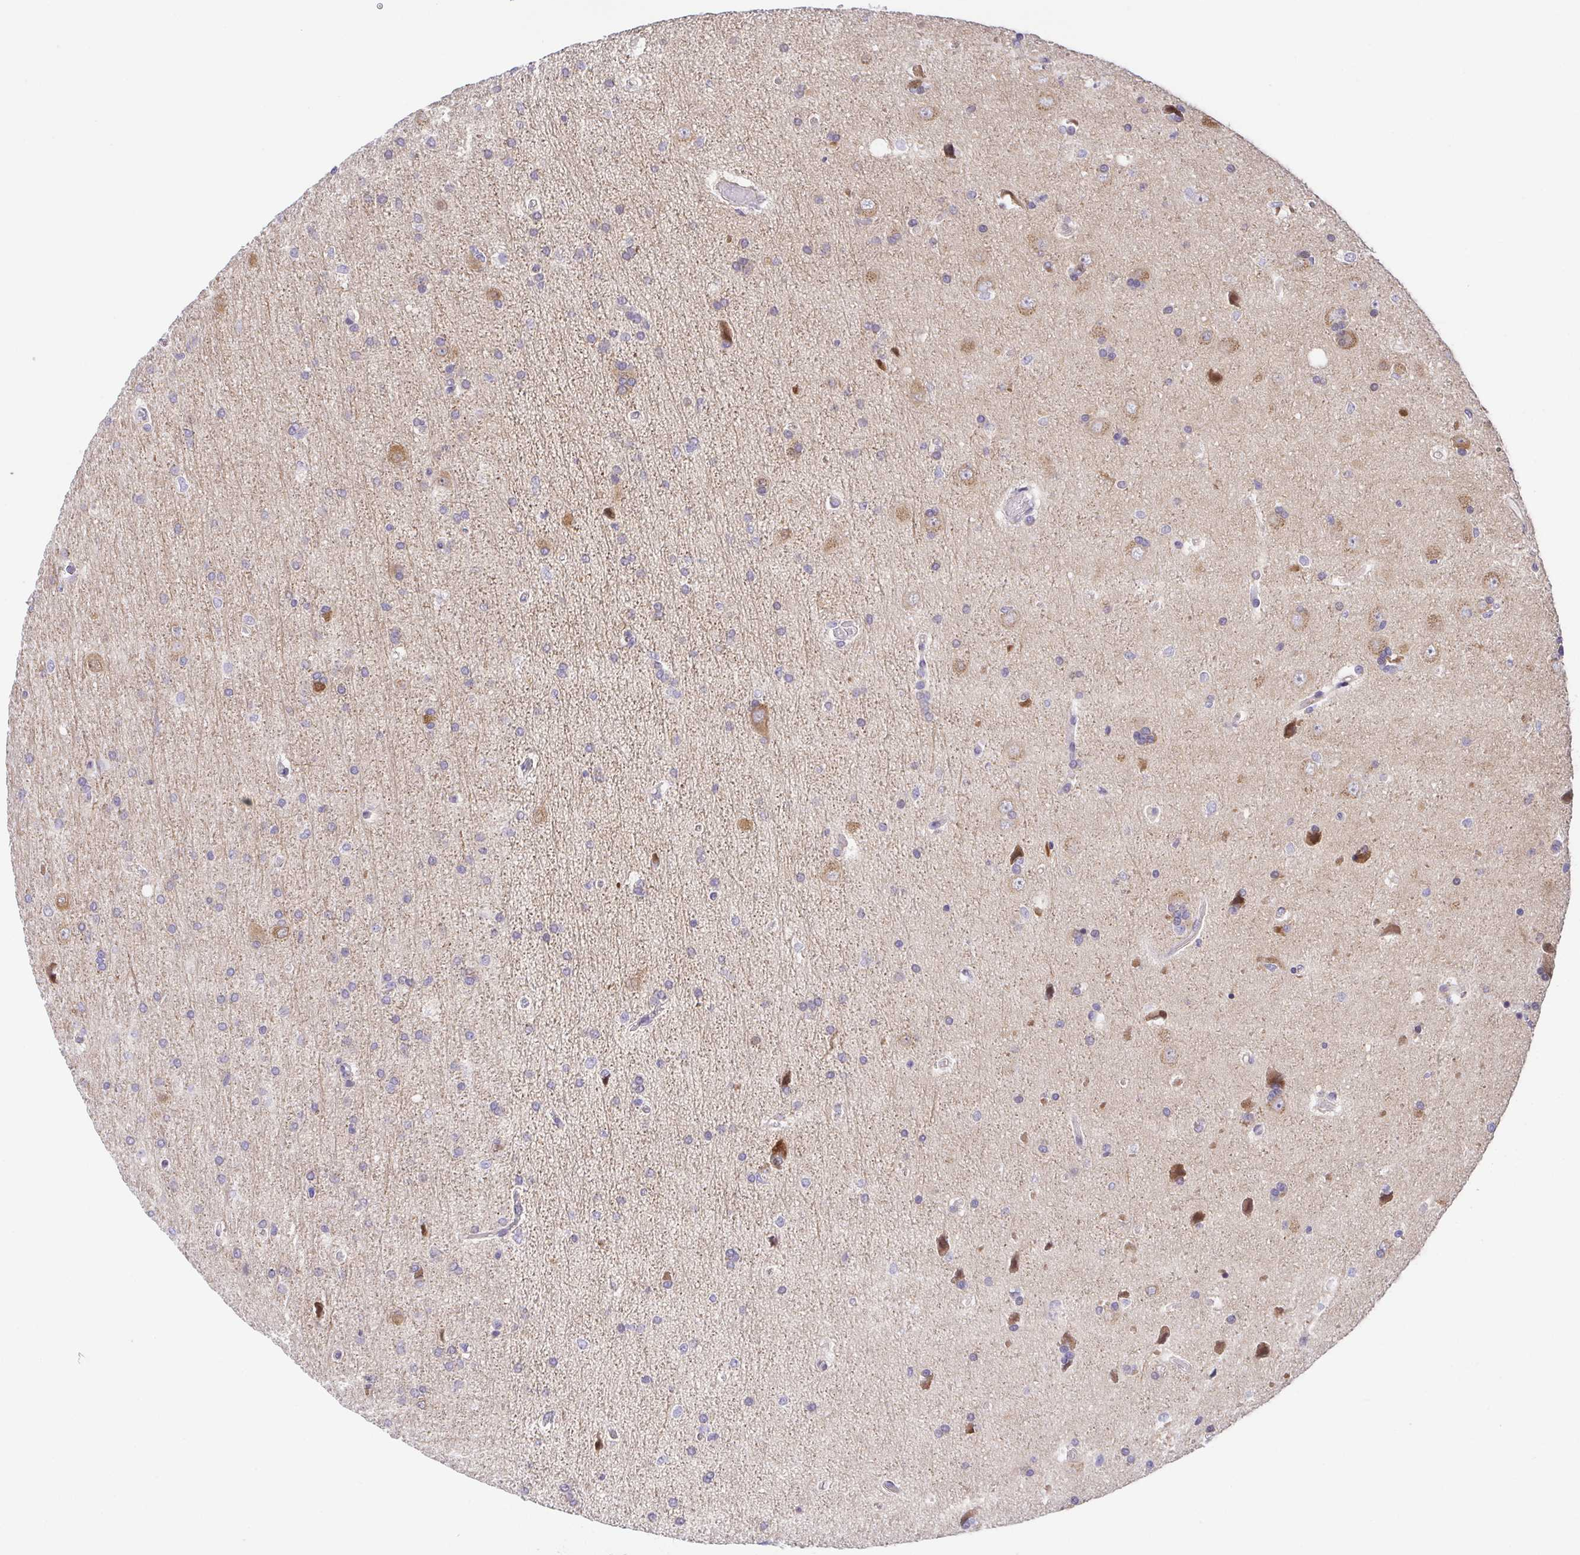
{"staining": {"intensity": "negative", "quantity": "none", "location": "none"}, "tissue": "glioma", "cell_type": "Tumor cells", "image_type": "cancer", "snomed": [{"axis": "morphology", "description": "Glioma, malignant, High grade"}, {"axis": "topography", "description": "Cerebral cortex"}], "caption": "Immunohistochemistry (IHC) of human glioma shows no expression in tumor cells.", "gene": "PREPL", "patient": {"sex": "male", "age": 70}}